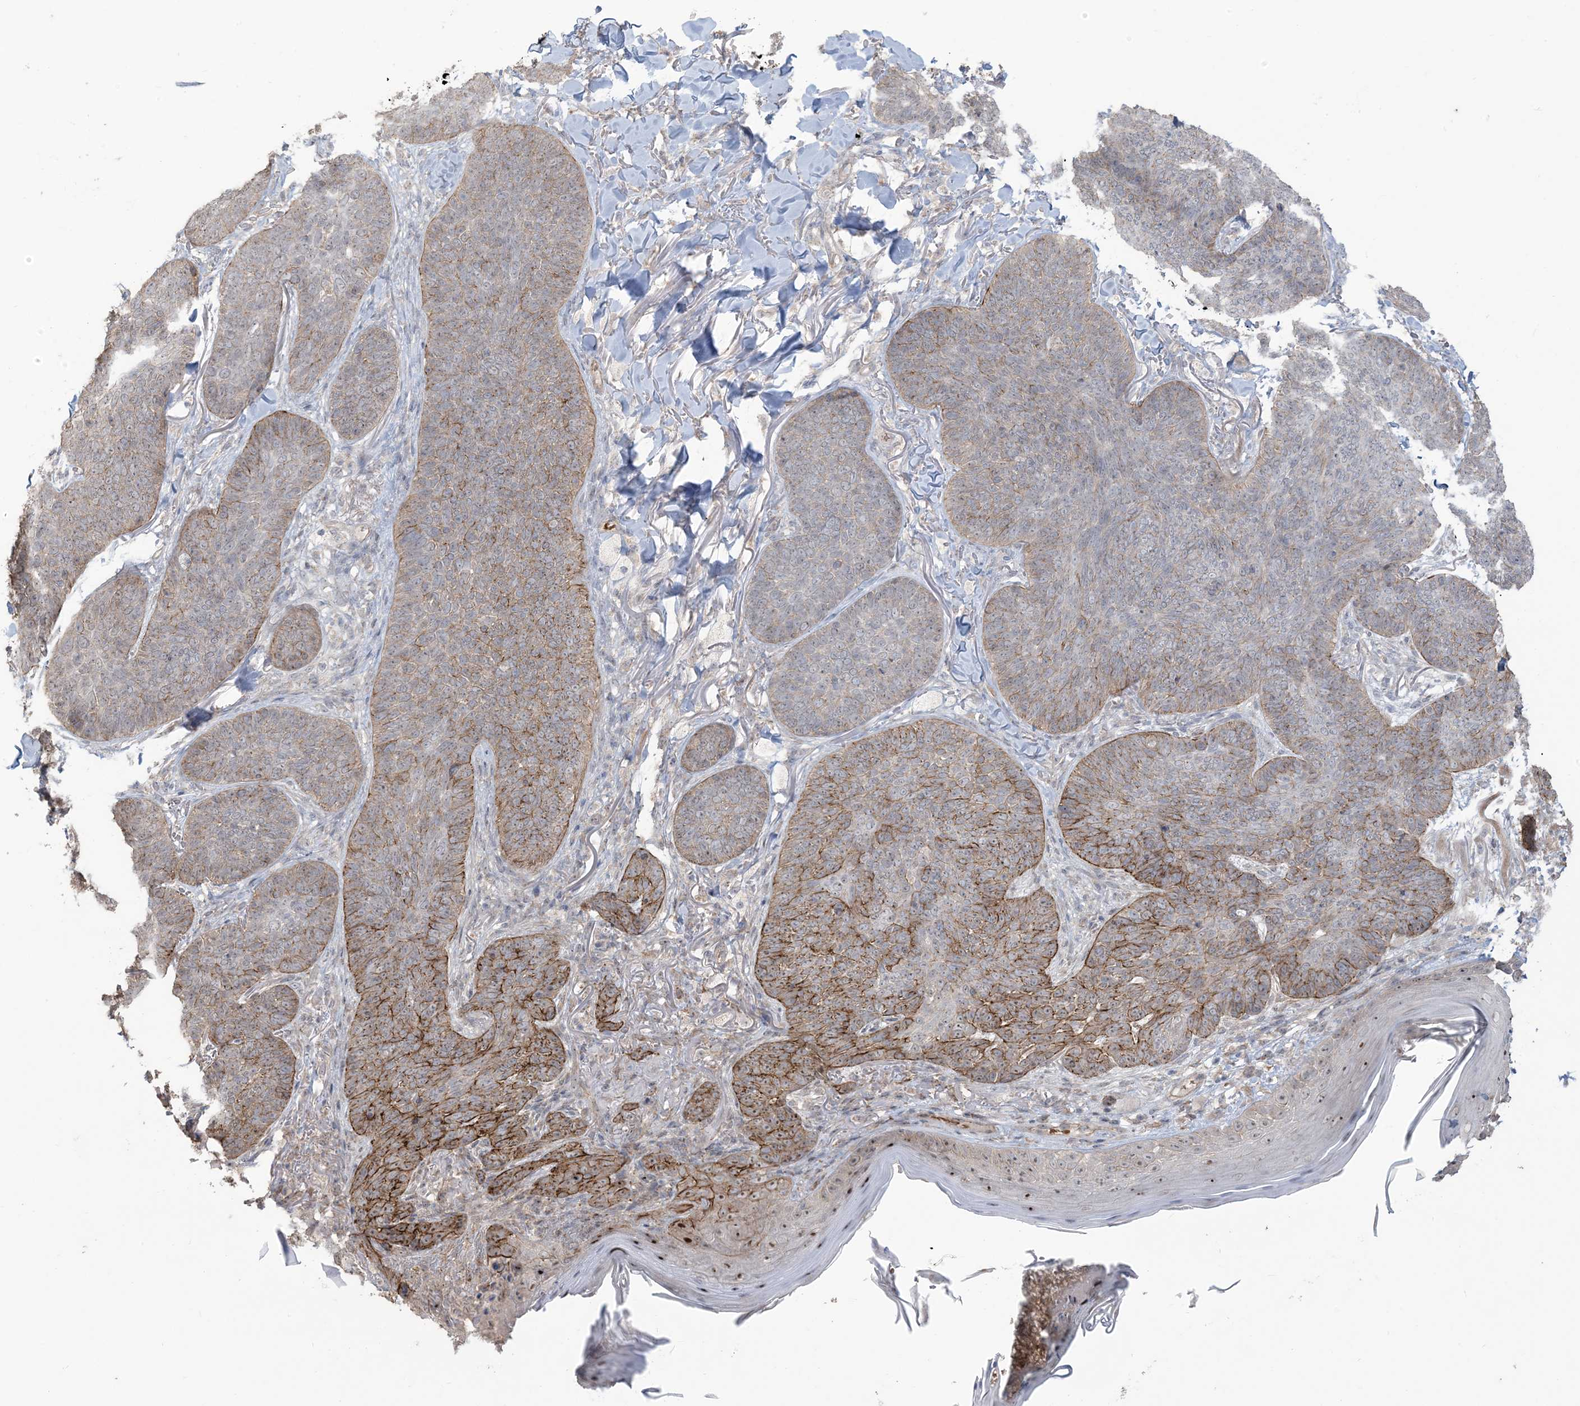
{"staining": {"intensity": "moderate", "quantity": "<25%", "location": "cytoplasmic/membranous,nuclear"}, "tissue": "skin cancer", "cell_type": "Tumor cells", "image_type": "cancer", "snomed": [{"axis": "morphology", "description": "Basal cell carcinoma"}, {"axis": "topography", "description": "Skin"}], "caption": "IHC image of neoplastic tissue: human skin cancer (basal cell carcinoma) stained using immunohistochemistry (IHC) displays low levels of moderate protein expression localized specifically in the cytoplasmic/membranous and nuclear of tumor cells, appearing as a cytoplasmic/membranous and nuclear brown color.", "gene": "KLHL18", "patient": {"sex": "male", "age": 85}}